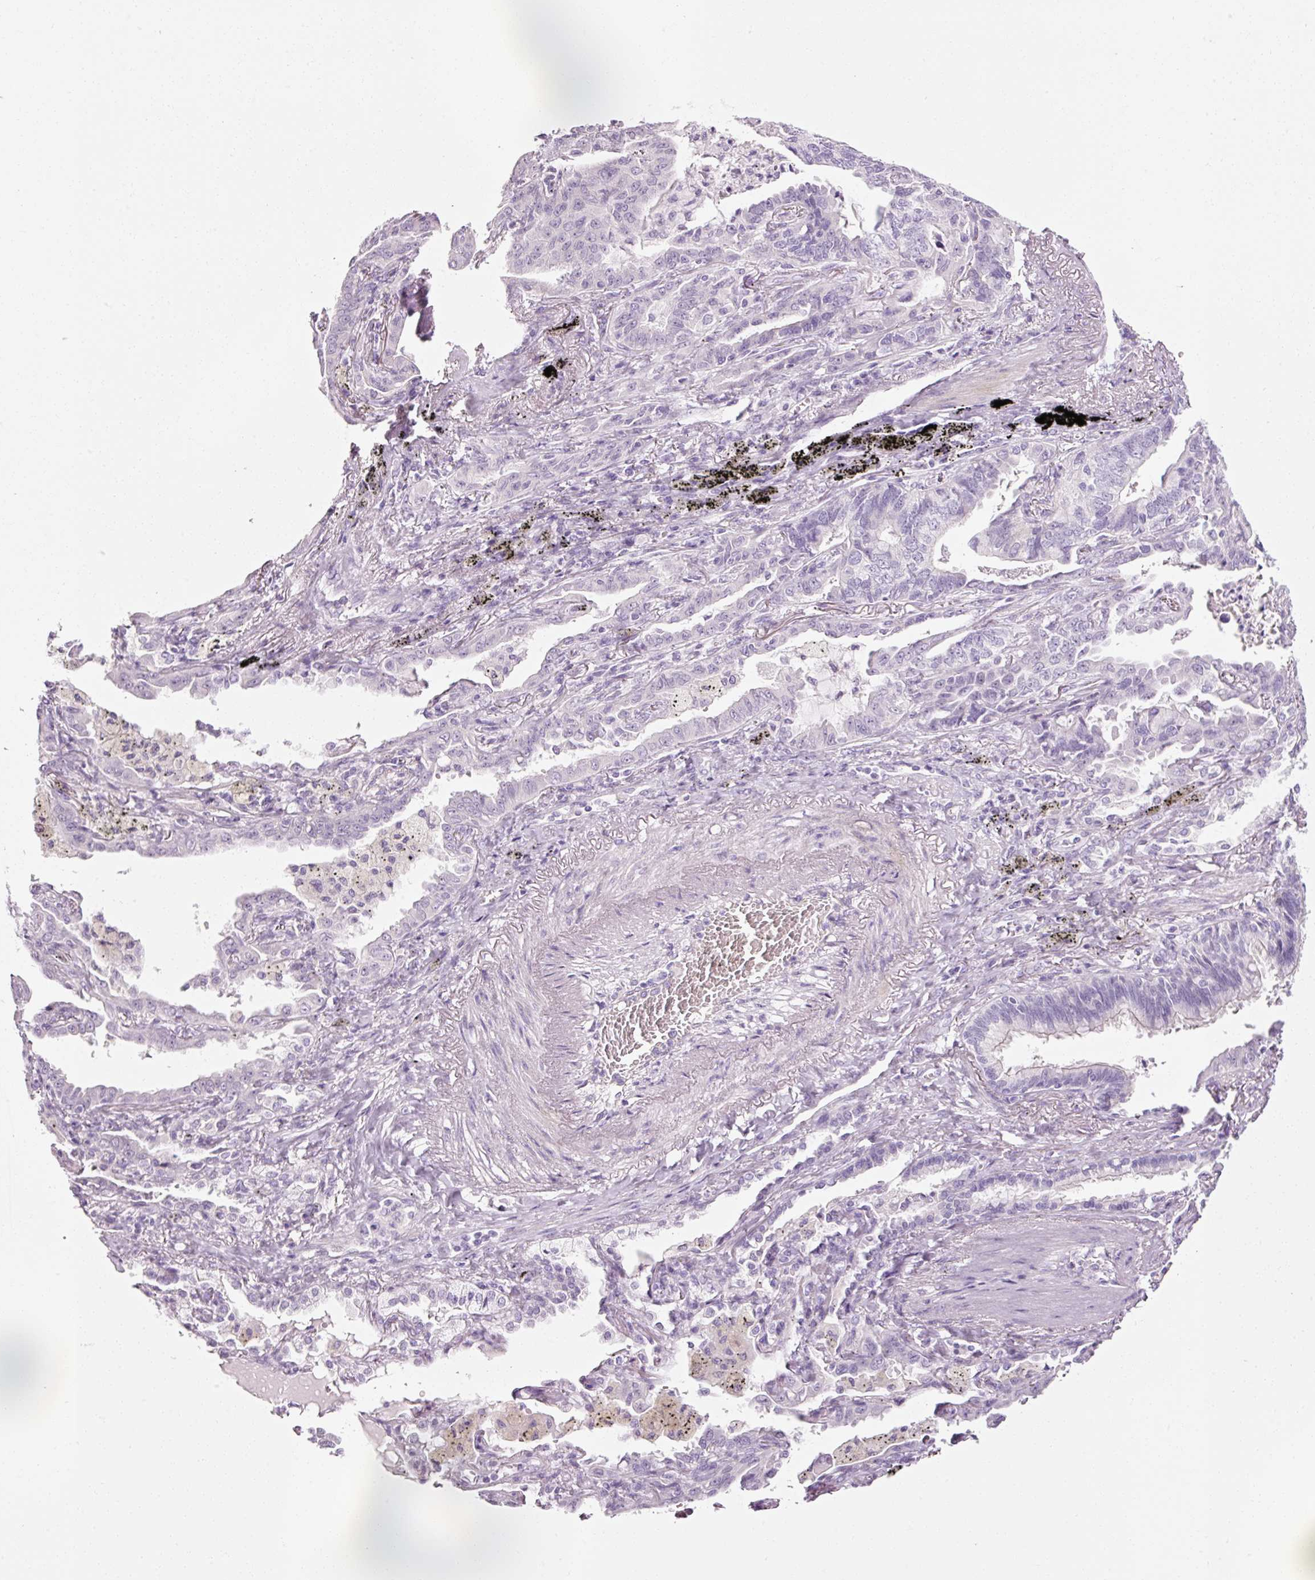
{"staining": {"intensity": "negative", "quantity": "none", "location": "none"}, "tissue": "lung cancer", "cell_type": "Tumor cells", "image_type": "cancer", "snomed": [{"axis": "morphology", "description": "Adenocarcinoma, NOS"}, {"axis": "topography", "description": "Lung"}], "caption": "Lung cancer (adenocarcinoma) was stained to show a protein in brown. There is no significant staining in tumor cells.", "gene": "ANKRD20A1", "patient": {"sex": "male", "age": 67}}